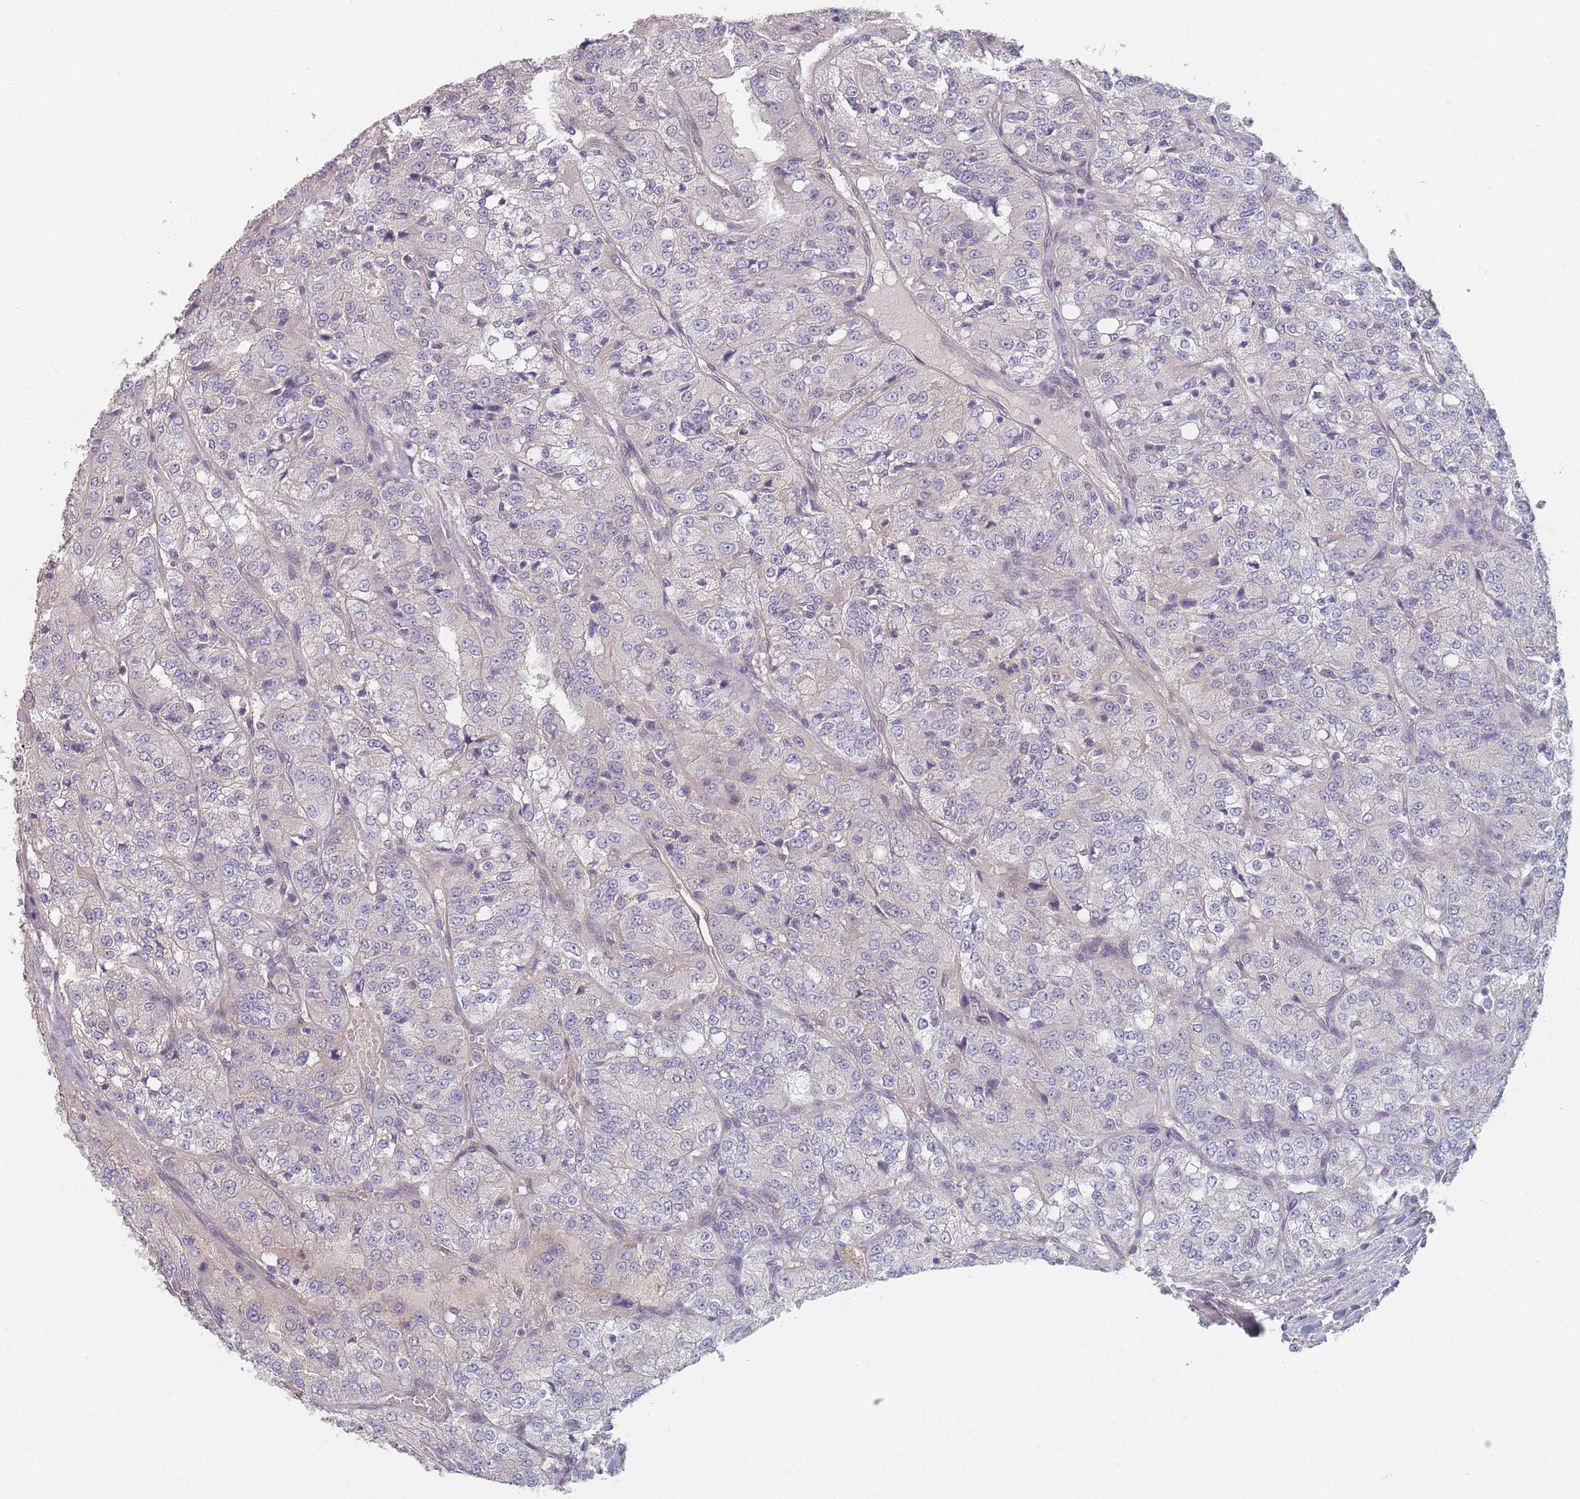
{"staining": {"intensity": "negative", "quantity": "none", "location": "none"}, "tissue": "renal cancer", "cell_type": "Tumor cells", "image_type": "cancer", "snomed": [{"axis": "morphology", "description": "Adenocarcinoma, NOS"}, {"axis": "topography", "description": "Kidney"}], "caption": "DAB immunohistochemical staining of human renal cancer (adenocarcinoma) displays no significant staining in tumor cells.", "gene": "ANKRD10", "patient": {"sex": "female", "age": 63}}